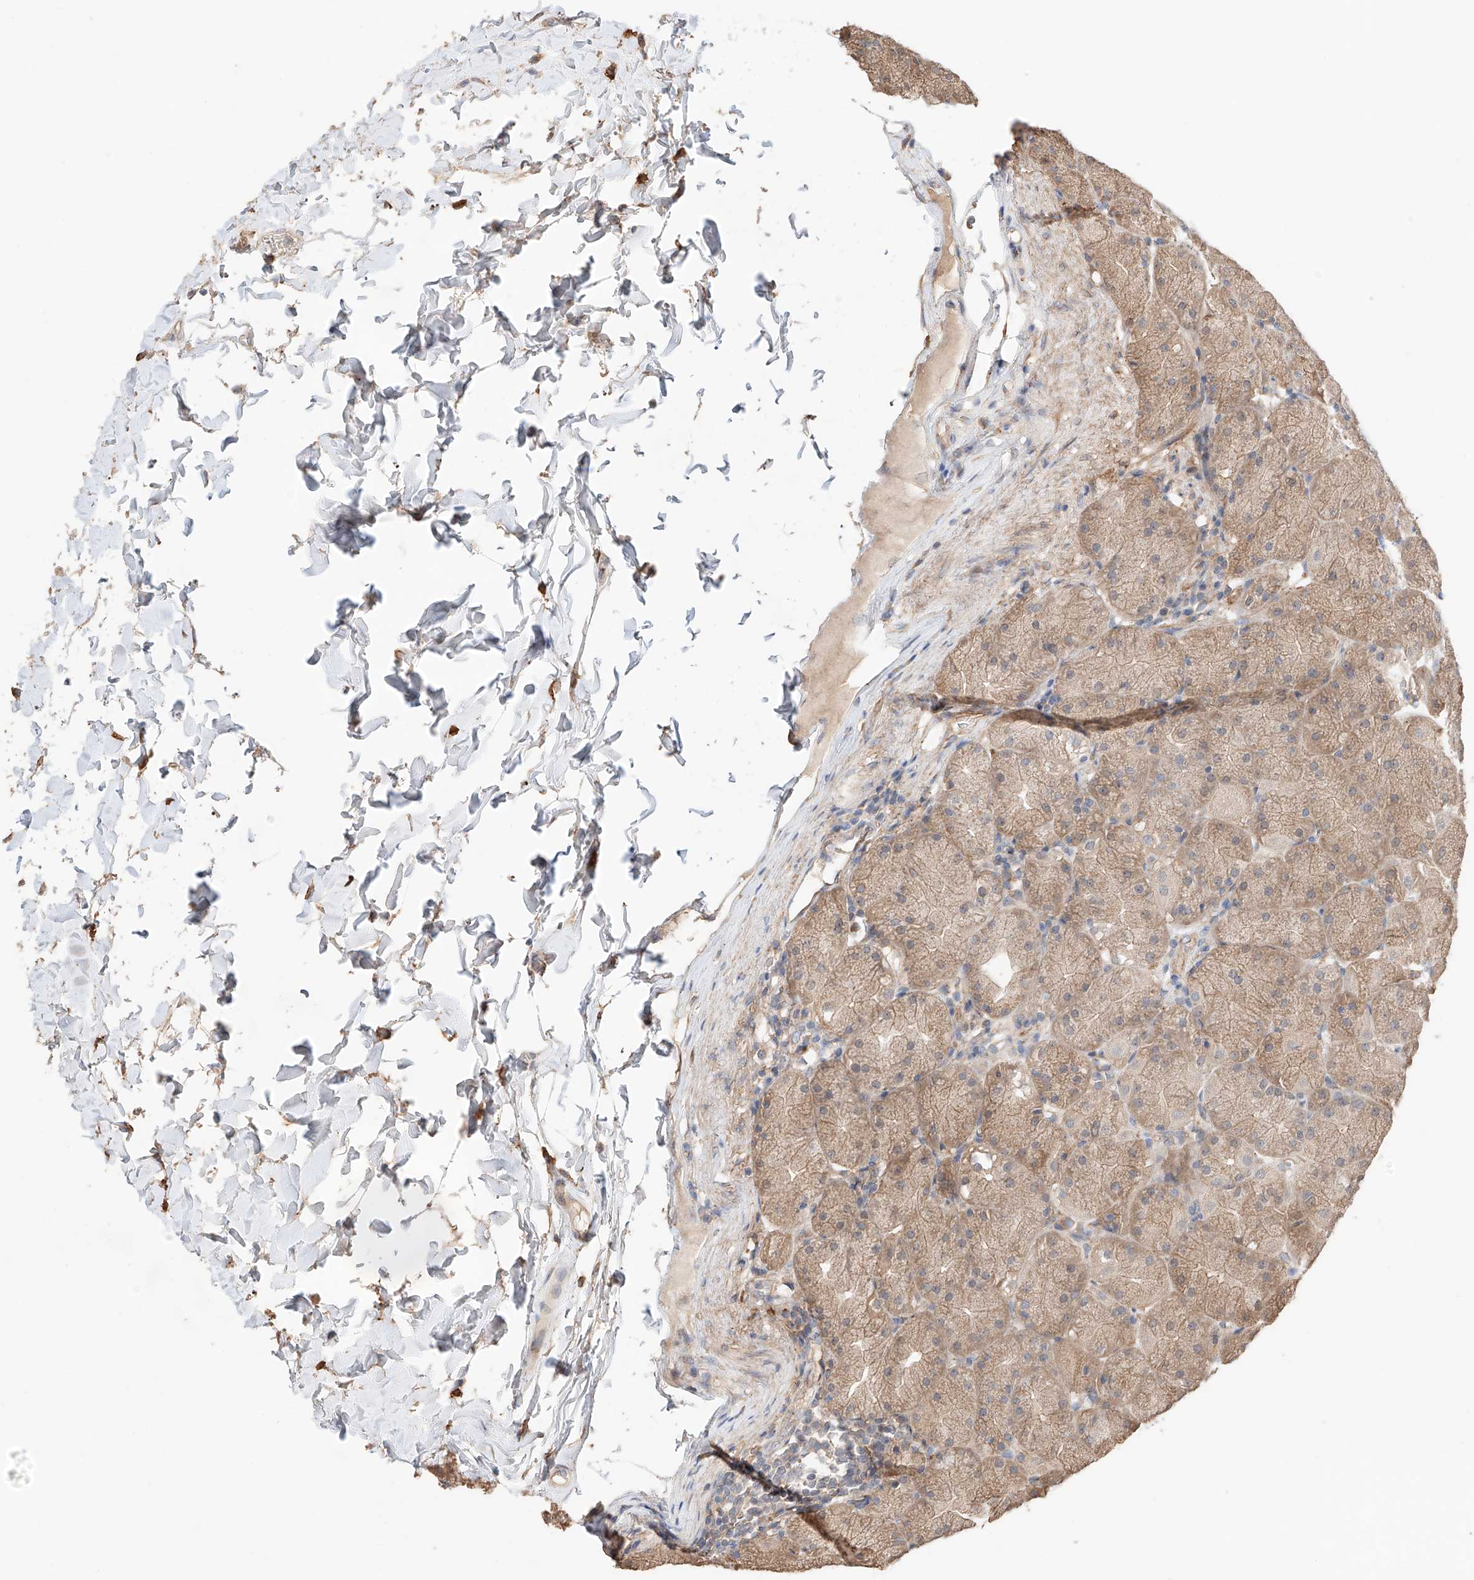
{"staining": {"intensity": "weak", "quantity": ">75%", "location": "cytoplasmic/membranous"}, "tissue": "stomach", "cell_type": "Glandular cells", "image_type": "normal", "snomed": [{"axis": "morphology", "description": "Normal tissue, NOS"}, {"axis": "topography", "description": "Stomach, upper"}], "caption": "Stomach stained with immunohistochemistry (IHC) shows weak cytoplasmic/membranous expression in approximately >75% of glandular cells.", "gene": "MOSPD1", "patient": {"sex": "female", "age": 56}}